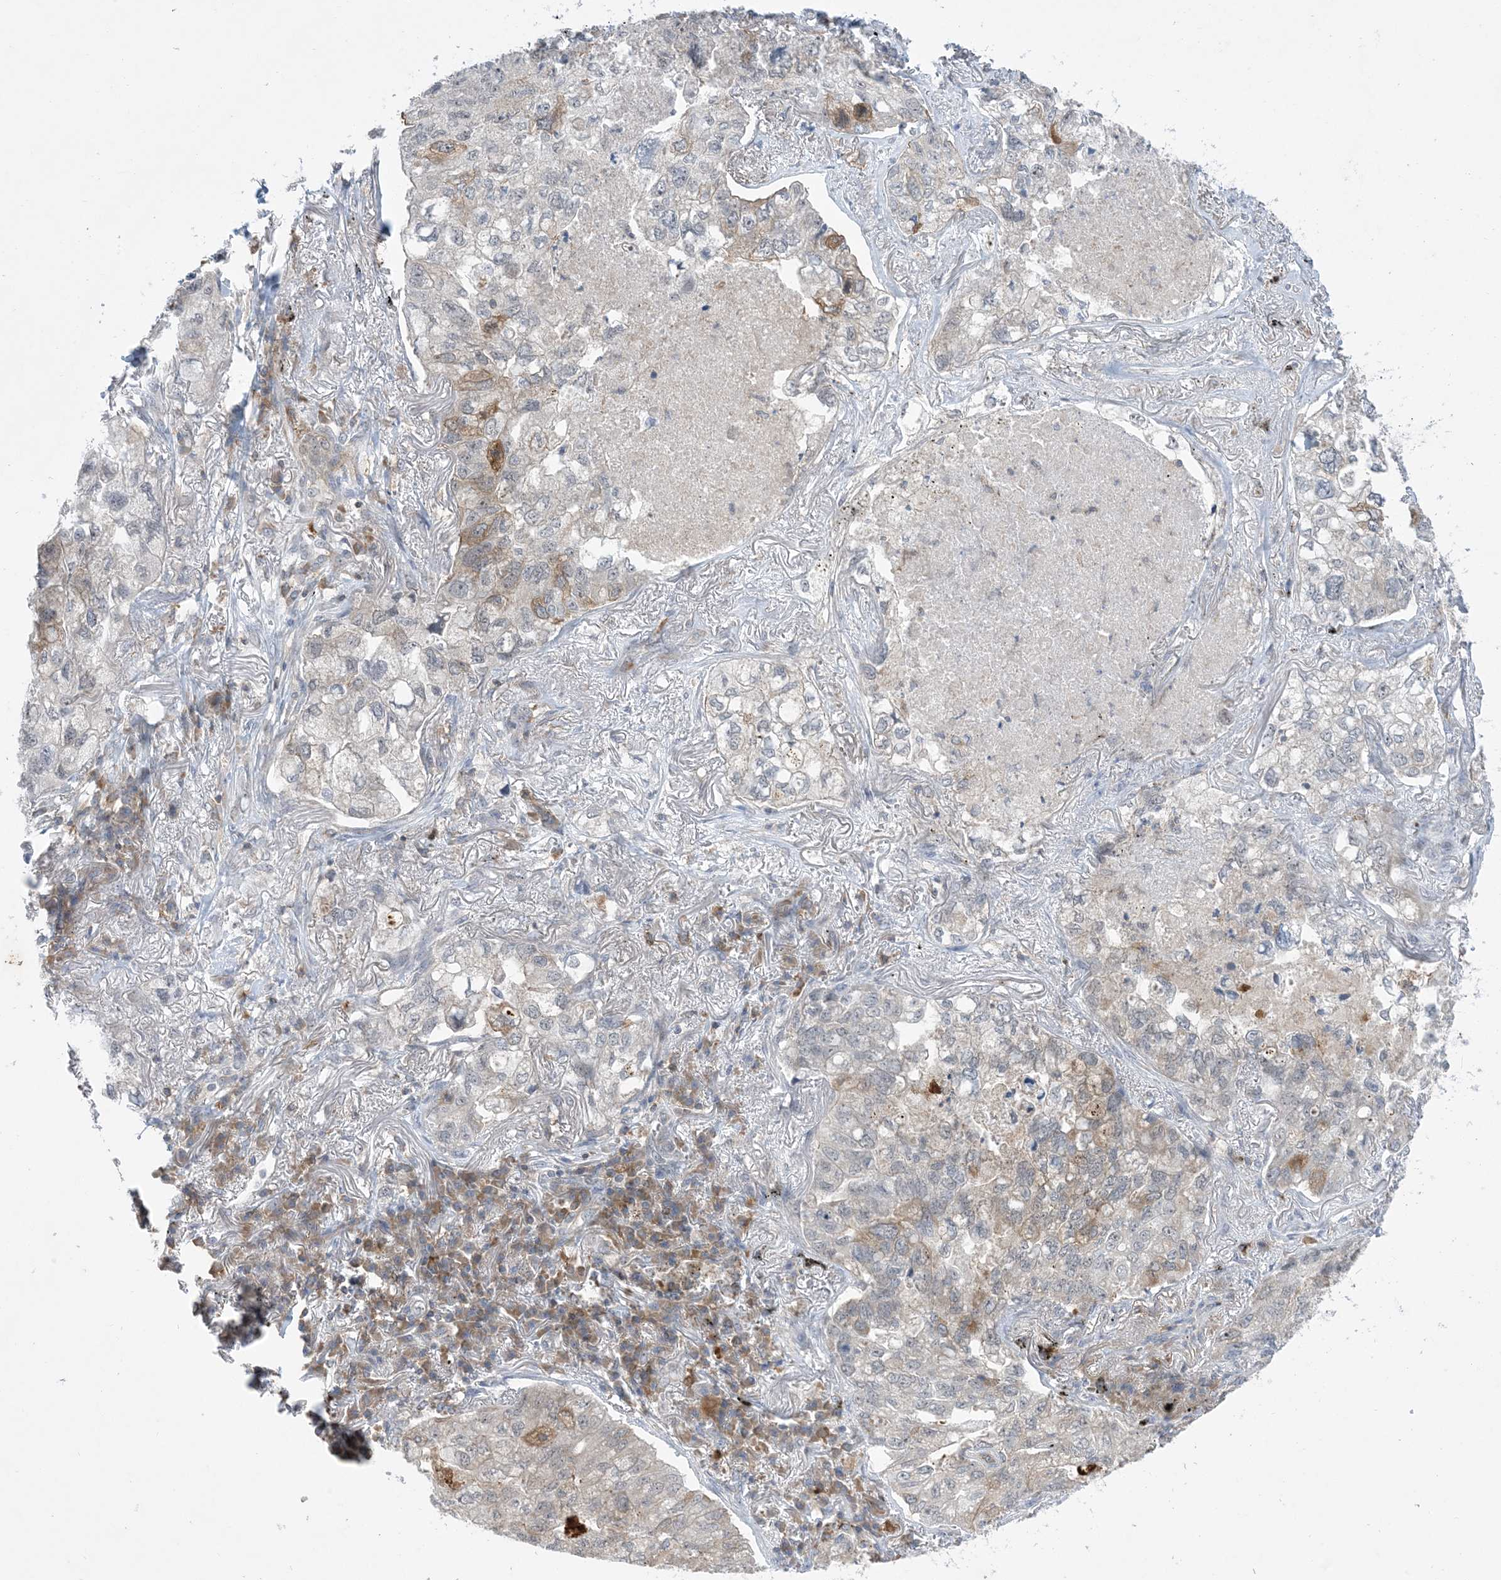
{"staining": {"intensity": "negative", "quantity": "none", "location": "none"}, "tissue": "lung cancer", "cell_type": "Tumor cells", "image_type": "cancer", "snomed": [{"axis": "morphology", "description": "Adenocarcinoma, NOS"}, {"axis": "topography", "description": "Lung"}], "caption": "Human adenocarcinoma (lung) stained for a protein using IHC shows no expression in tumor cells.", "gene": "AOC1", "patient": {"sex": "male", "age": 65}}